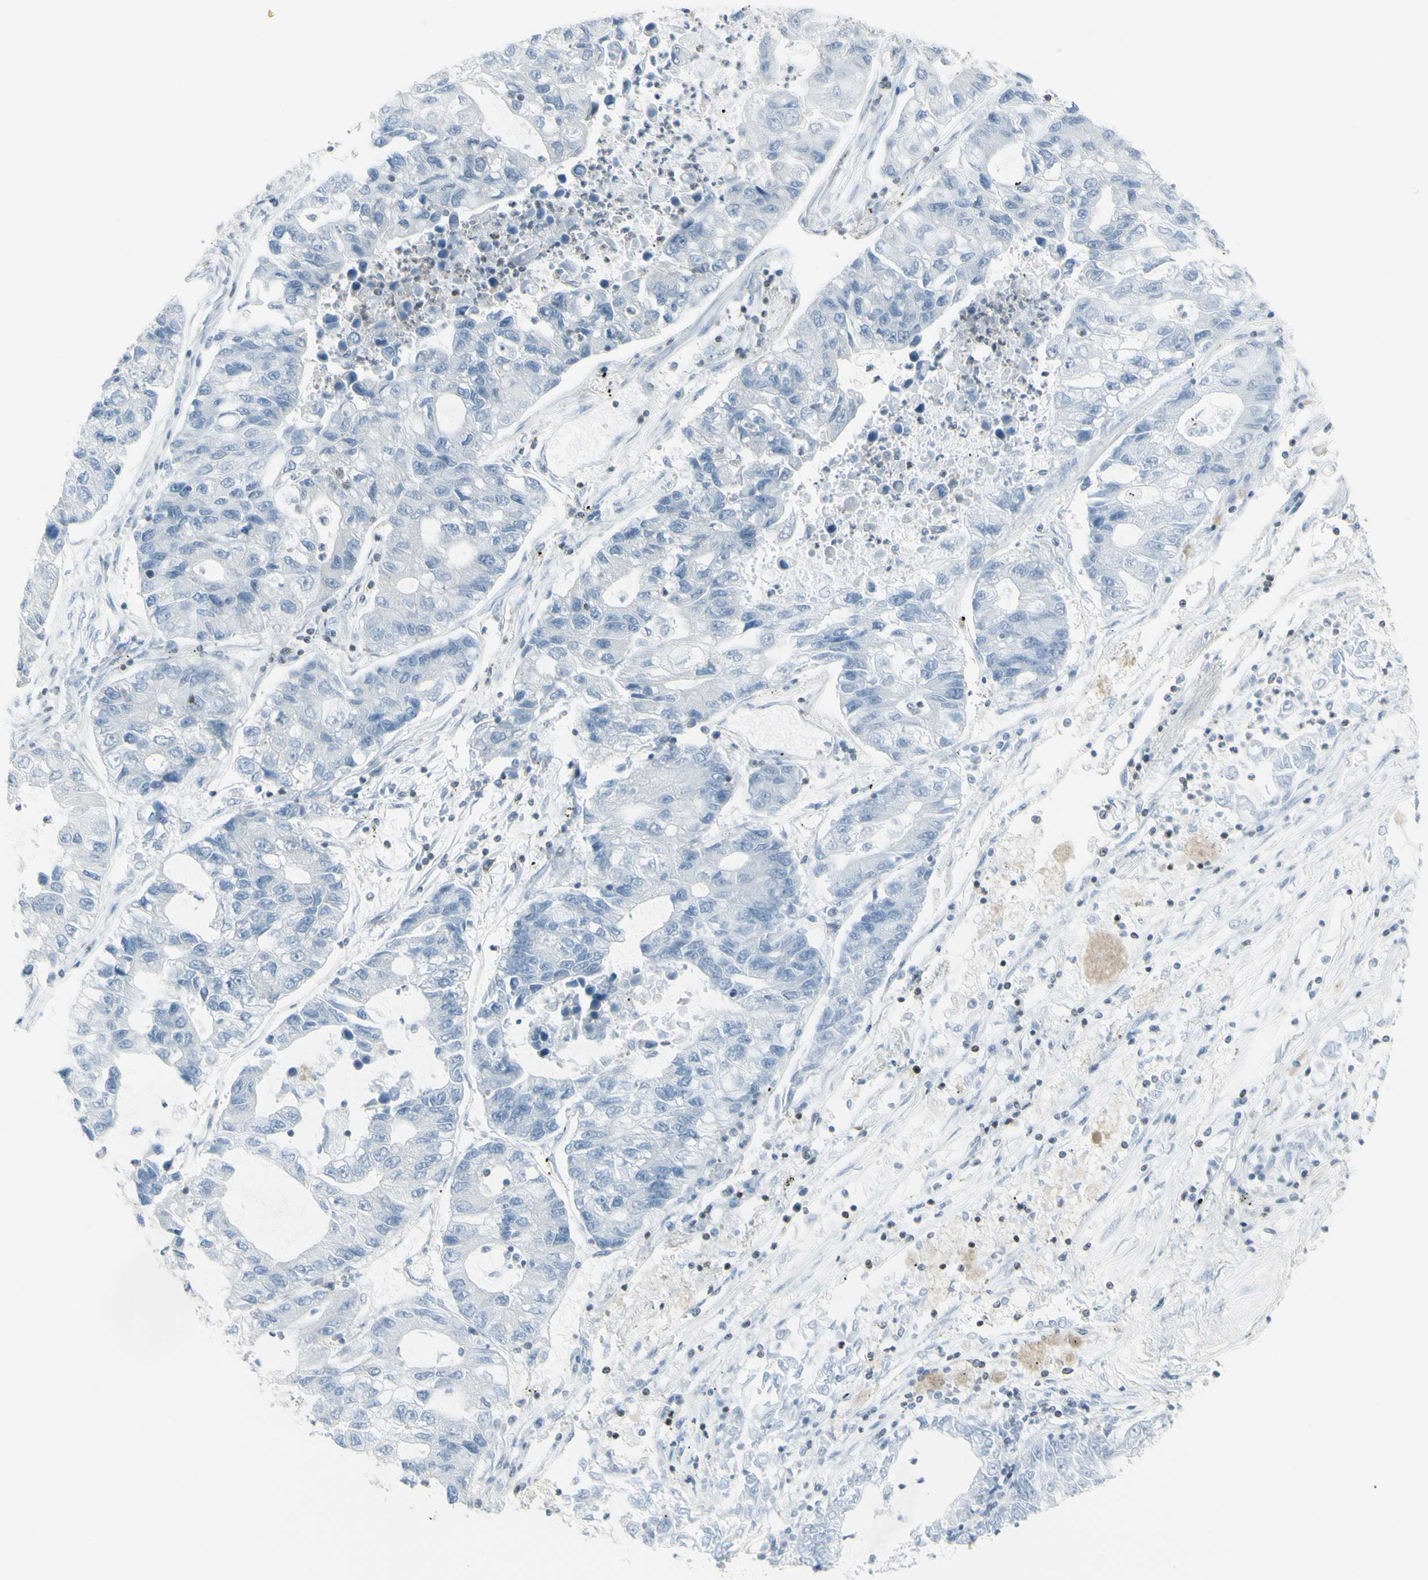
{"staining": {"intensity": "negative", "quantity": "none", "location": "none"}, "tissue": "lung cancer", "cell_type": "Tumor cells", "image_type": "cancer", "snomed": [{"axis": "morphology", "description": "Adenocarcinoma, NOS"}, {"axis": "topography", "description": "Lung"}], "caption": "Immunohistochemistry of human adenocarcinoma (lung) reveals no positivity in tumor cells. (Stains: DAB (3,3'-diaminobenzidine) immunohistochemistry (IHC) with hematoxylin counter stain, Microscopy: brightfield microscopy at high magnification).", "gene": "NRG1", "patient": {"sex": "female", "age": 51}}